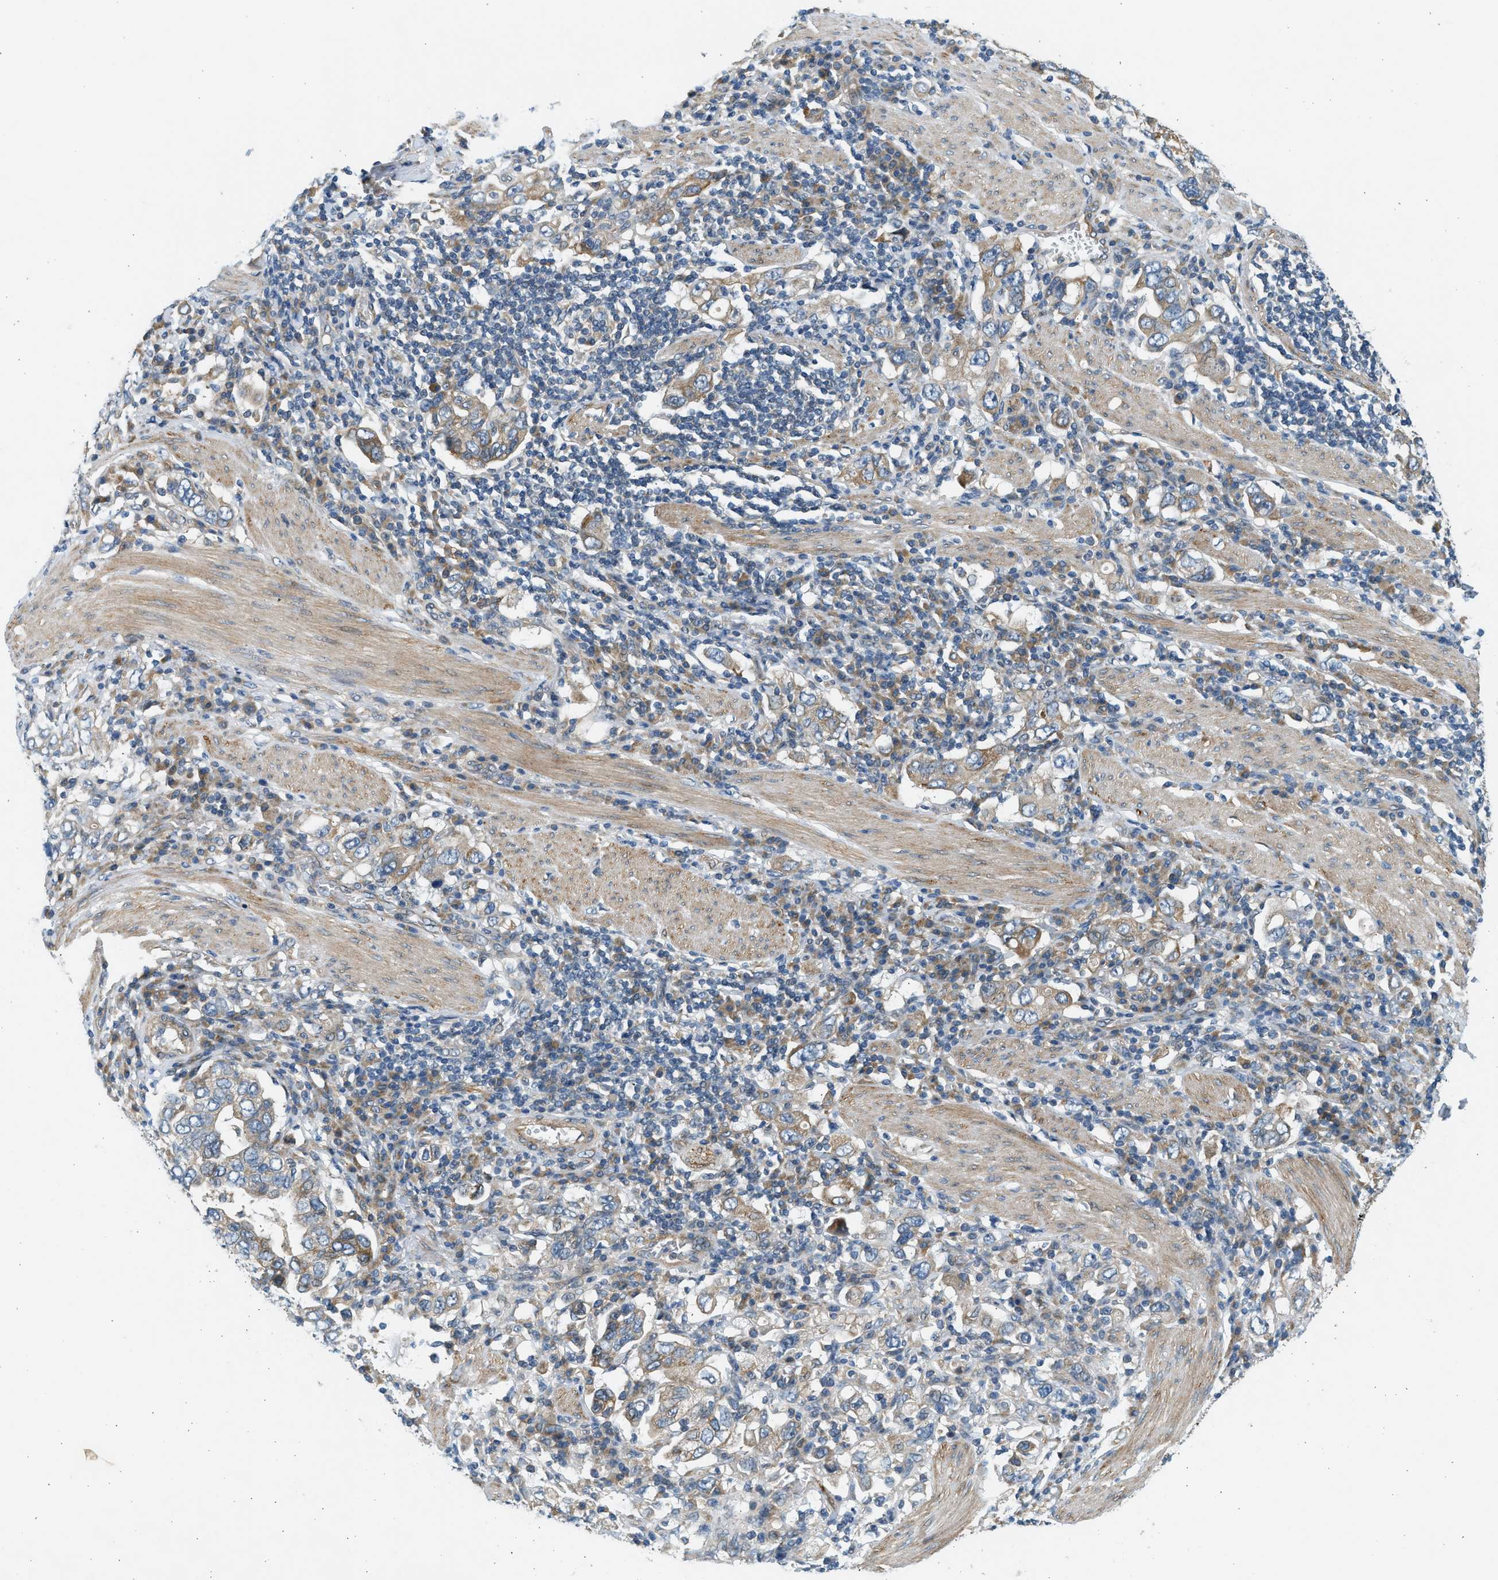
{"staining": {"intensity": "weak", "quantity": ">75%", "location": "cytoplasmic/membranous"}, "tissue": "stomach cancer", "cell_type": "Tumor cells", "image_type": "cancer", "snomed": [{"axis": "morphology", "description": "Adenocarcinoma, NOS"}, {"axis": "topography", "description": "Stomach, upper"}], "caption": "Immunohistochemistry (IHC) photomicrograph of neoplastic tissue: human stomach cancer stained using immunohistochemistry (IHC) demonstrates low levels of weak protein expression localized specifically in the cytoplasmic/membranous of tumor cells, appearing as a cytoplasmic/membranous brown color.", "gene": "KDELR2", "patient": {"sex": "male", "age": 62}}